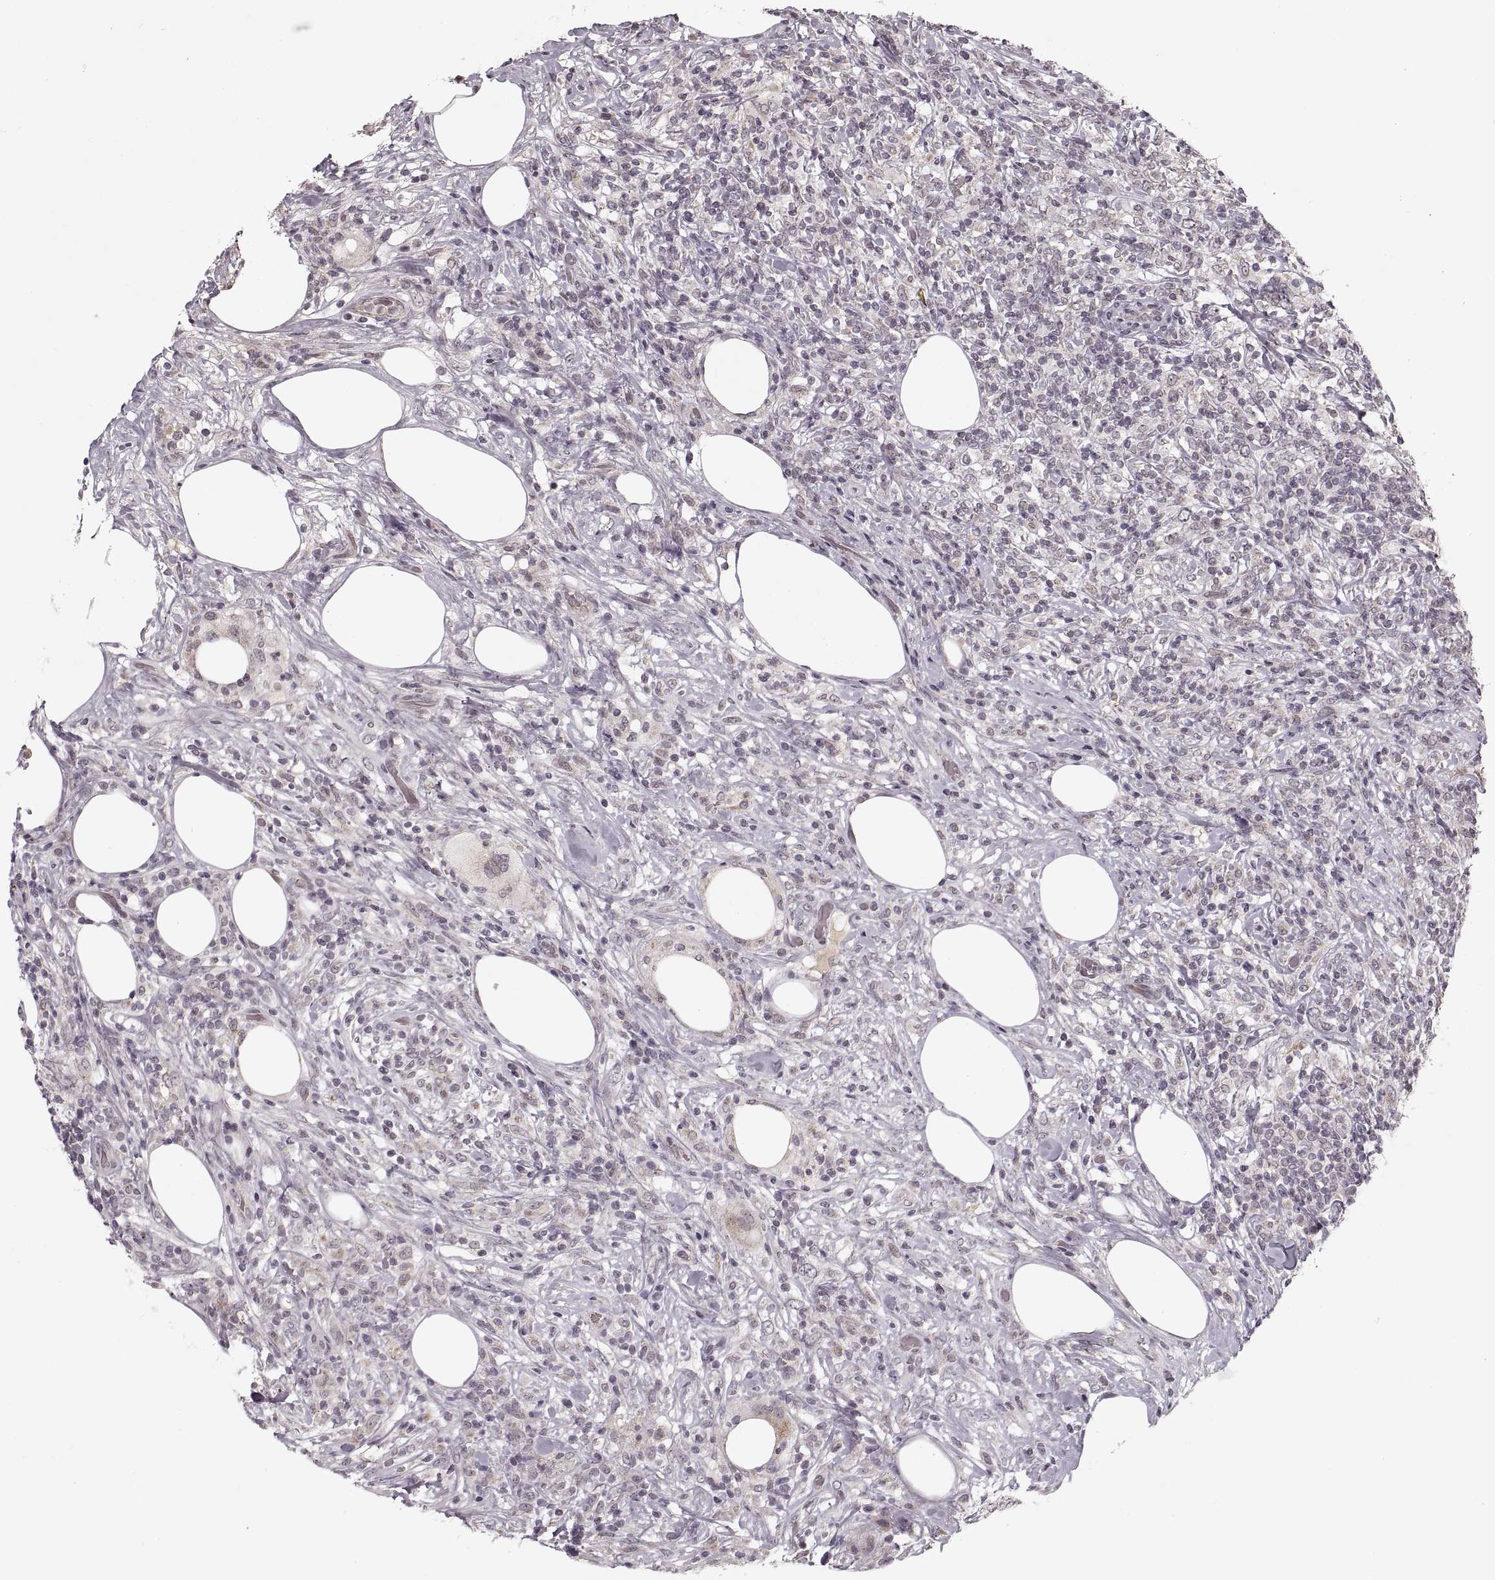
{"staining": {"intensity": "negative", "quantity": "none", "location": "none"}, "tissue": "lymphoma", "cell_type": "Tumor cells", "image_type": "cancer", "snomed": [{"axis": "morphology", "description": "Malignant lymphoma, non-Hodgkin's type, High grade"}, {"axis": "topography", "description": "Lymph node"}], "caption": "The immunohistochemistry (IHC) photomicrograph has no significant positivity in tumor cells of high-grade malignant lymphoma, non-Hodgkin's type tissue.", "gene": "ASIC3", "patient": {"sex": "female", "age": 84}}